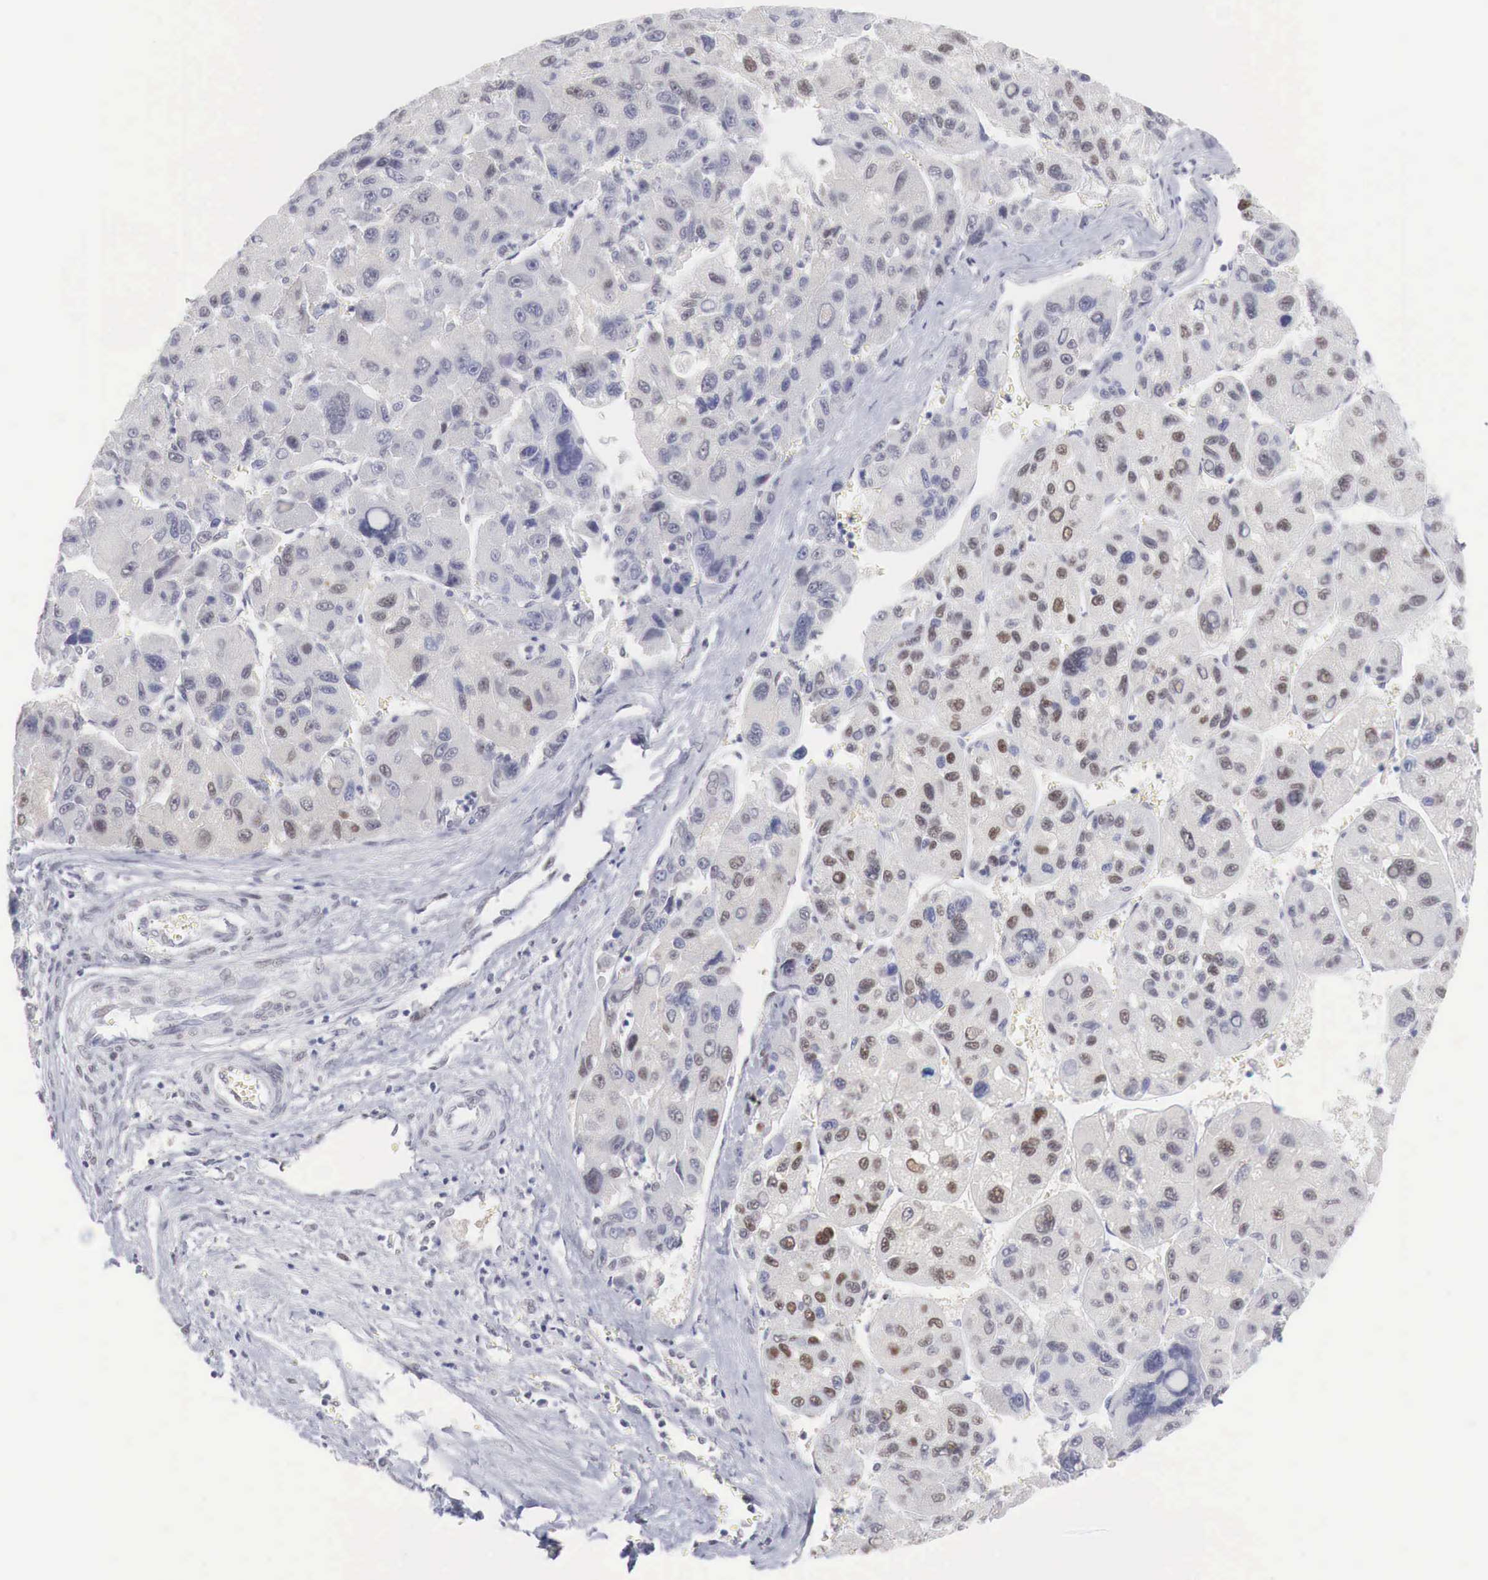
{"staining": {"intensity": "moderate", "quantity": "25%-75%", "location": "nuclear"}, "tissue": "liver cancer", "cell_type": "Tumor cells", "image_type": "cancer", "snomed": [{"axis": "morphology", "description": "Carcinoma, Hepatocellular, NOS"}, {"axis": "topography", "description": "Liver"}], "caption": "IHC photomicrograph of neoplastic tissue: liver cancer (hepatocellular carcinoma) stained using IHC displays medium levels of moderate protein expression localized specifically in the nuclear of tumor cells, appearing as a nuclear brown color.", "gene": "FOXP2", "patient": {"sex": "male", "age": 64}}